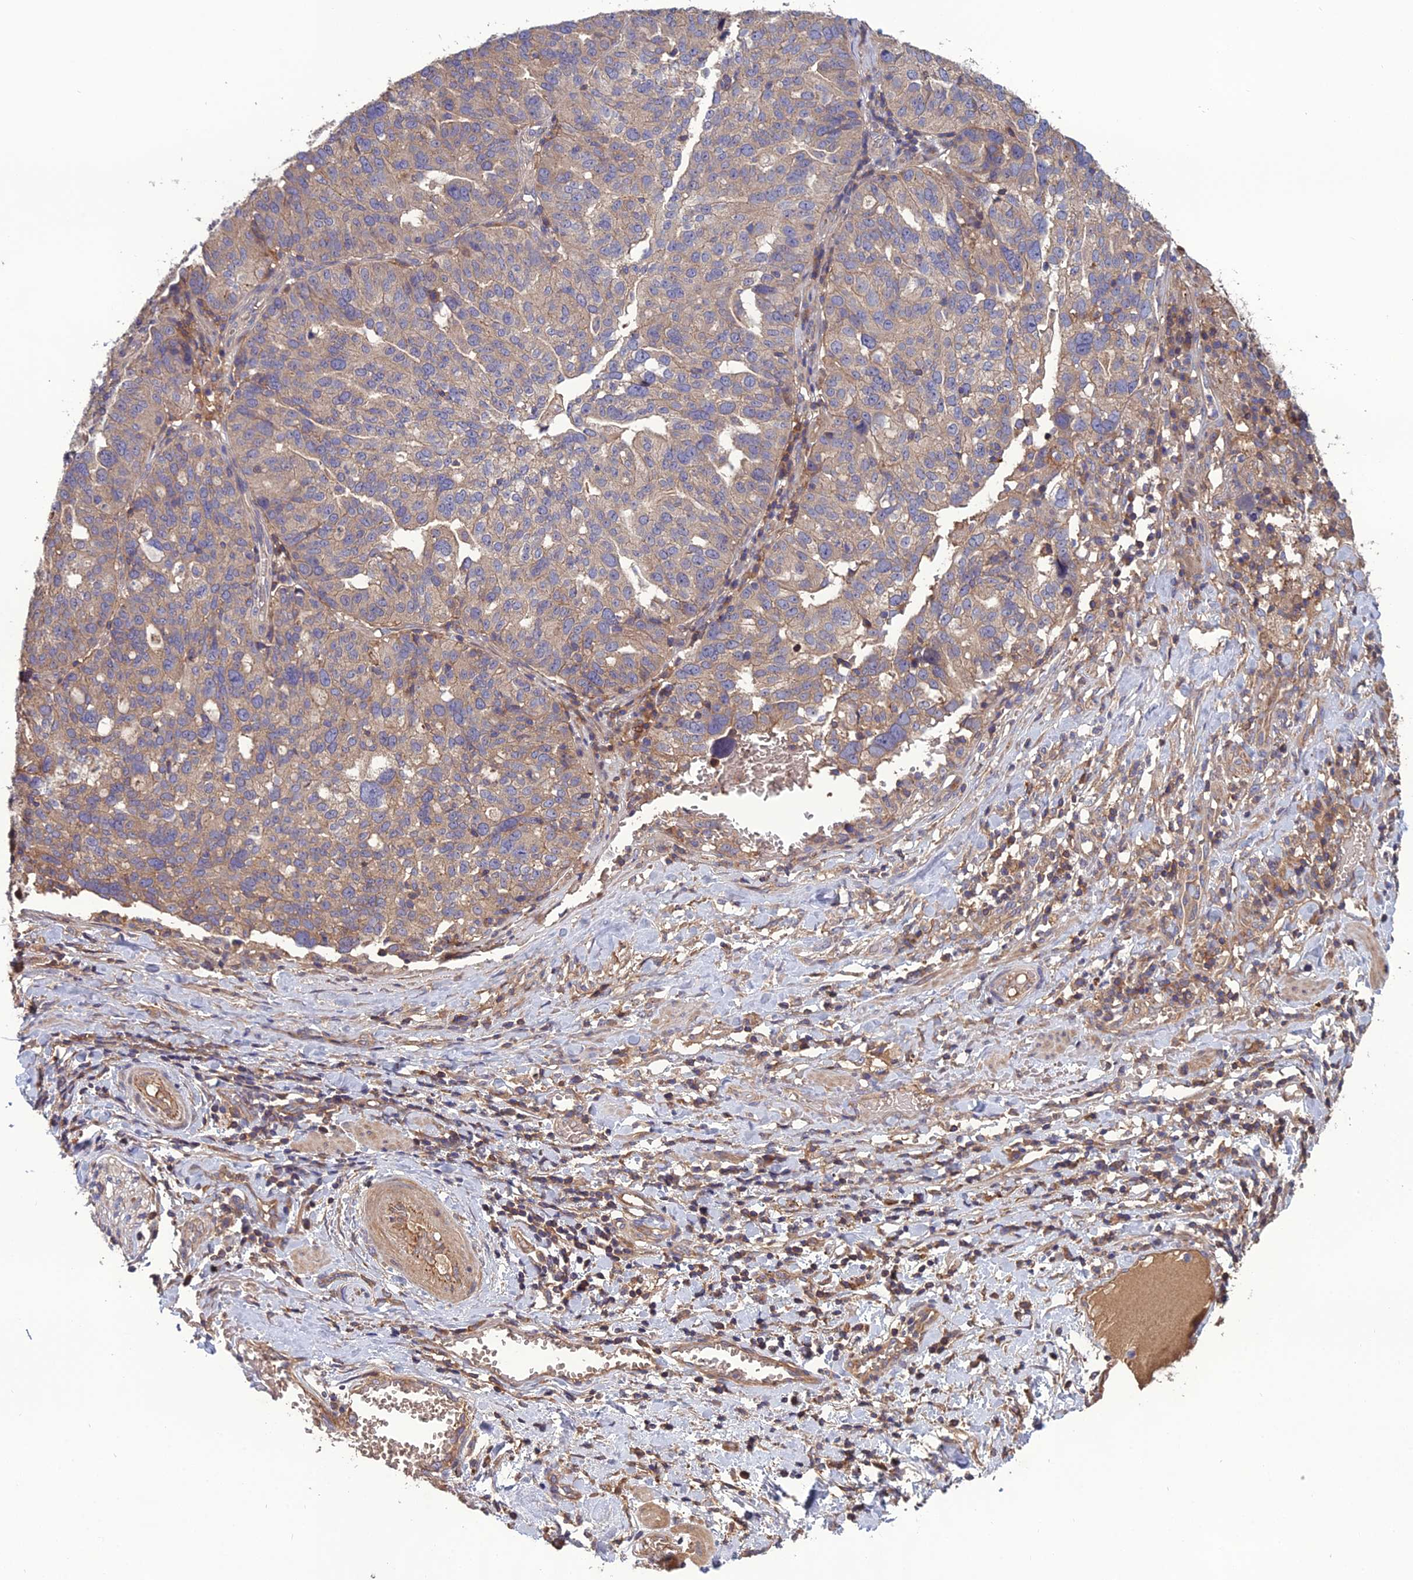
{"staining": {"intensity": "weak", "quantity": "25%-75%", "location": "cytoplasmic/membranous"}, "tissue": "ovarian cancer", "cell_type": "Tumor cells", "image_type": "cancer", "snomed": [{"axis": "morphology", "description": "Cystadenocarcinoma, serous, NOS"}, {"axis": "topography", "description": "Ovary"}], "caption": "Protein staining demonstrates weak cytoplasmic/membranous positivity in about 25%-75% of tumor cells in ovarian serous cystadenocarcinoma.", "gene": "GALR2", "patient": {"sex": "female", "age": 59}}